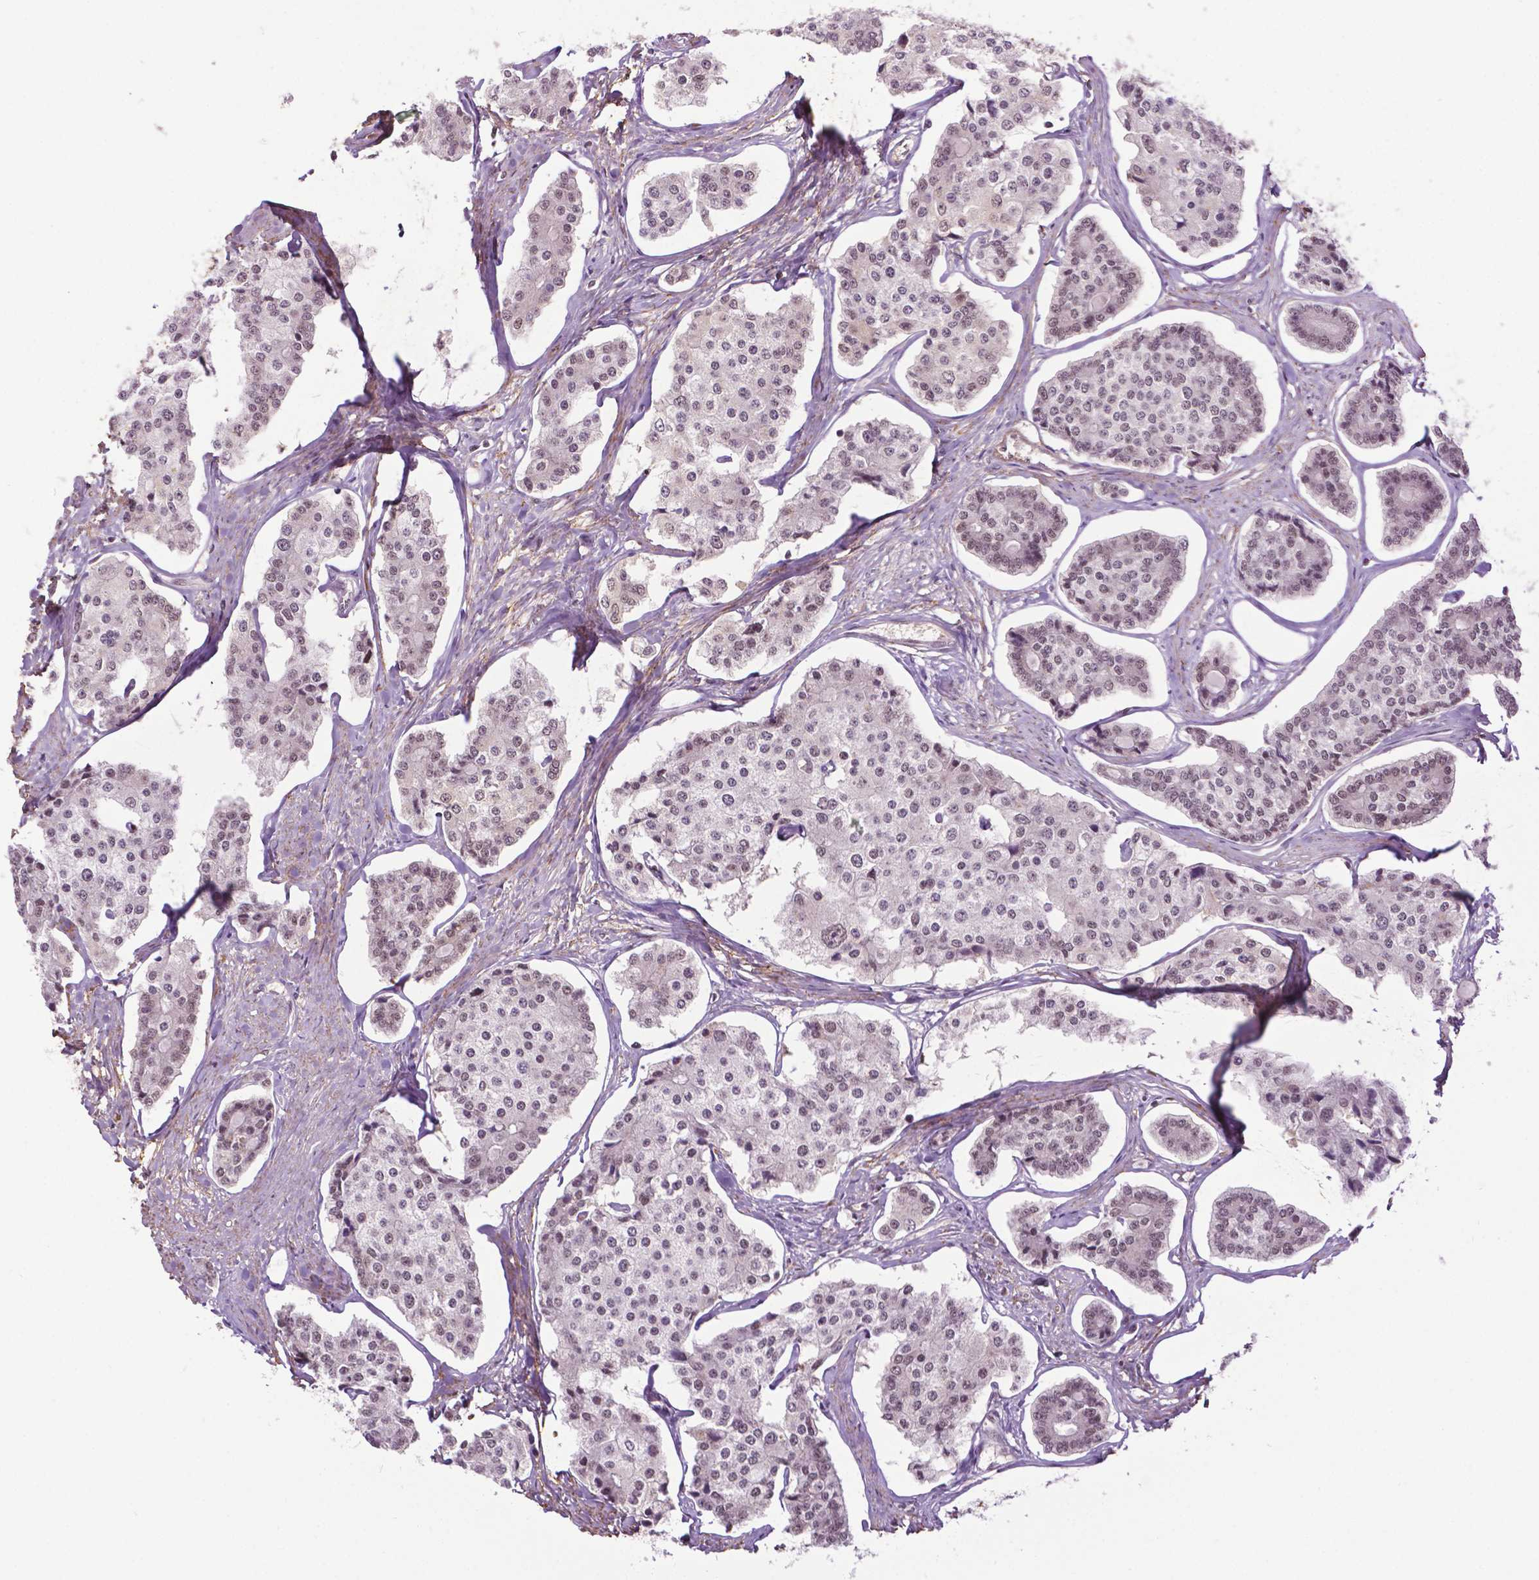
{"staining": {"intensity": "weak", "quantity": "25%-75%", "location": "nuclear"}, "tissue": "carcinoid", "cell_type": "Tumor cells", "image_type": "cancer", "snomed": [{"axis": "morphology", "description": "Carcinoid, malignant, NOS"}, {"axis": "topography", "description": "Small intestine"}], "caption": "The histopathology image demonstrates a brown stain indicating the presence of a protein in the nuclear of tumor cells in malignant carcinoid.", "gene": "UBQLN4", "patient": {"sex": "female", "age": 65}}